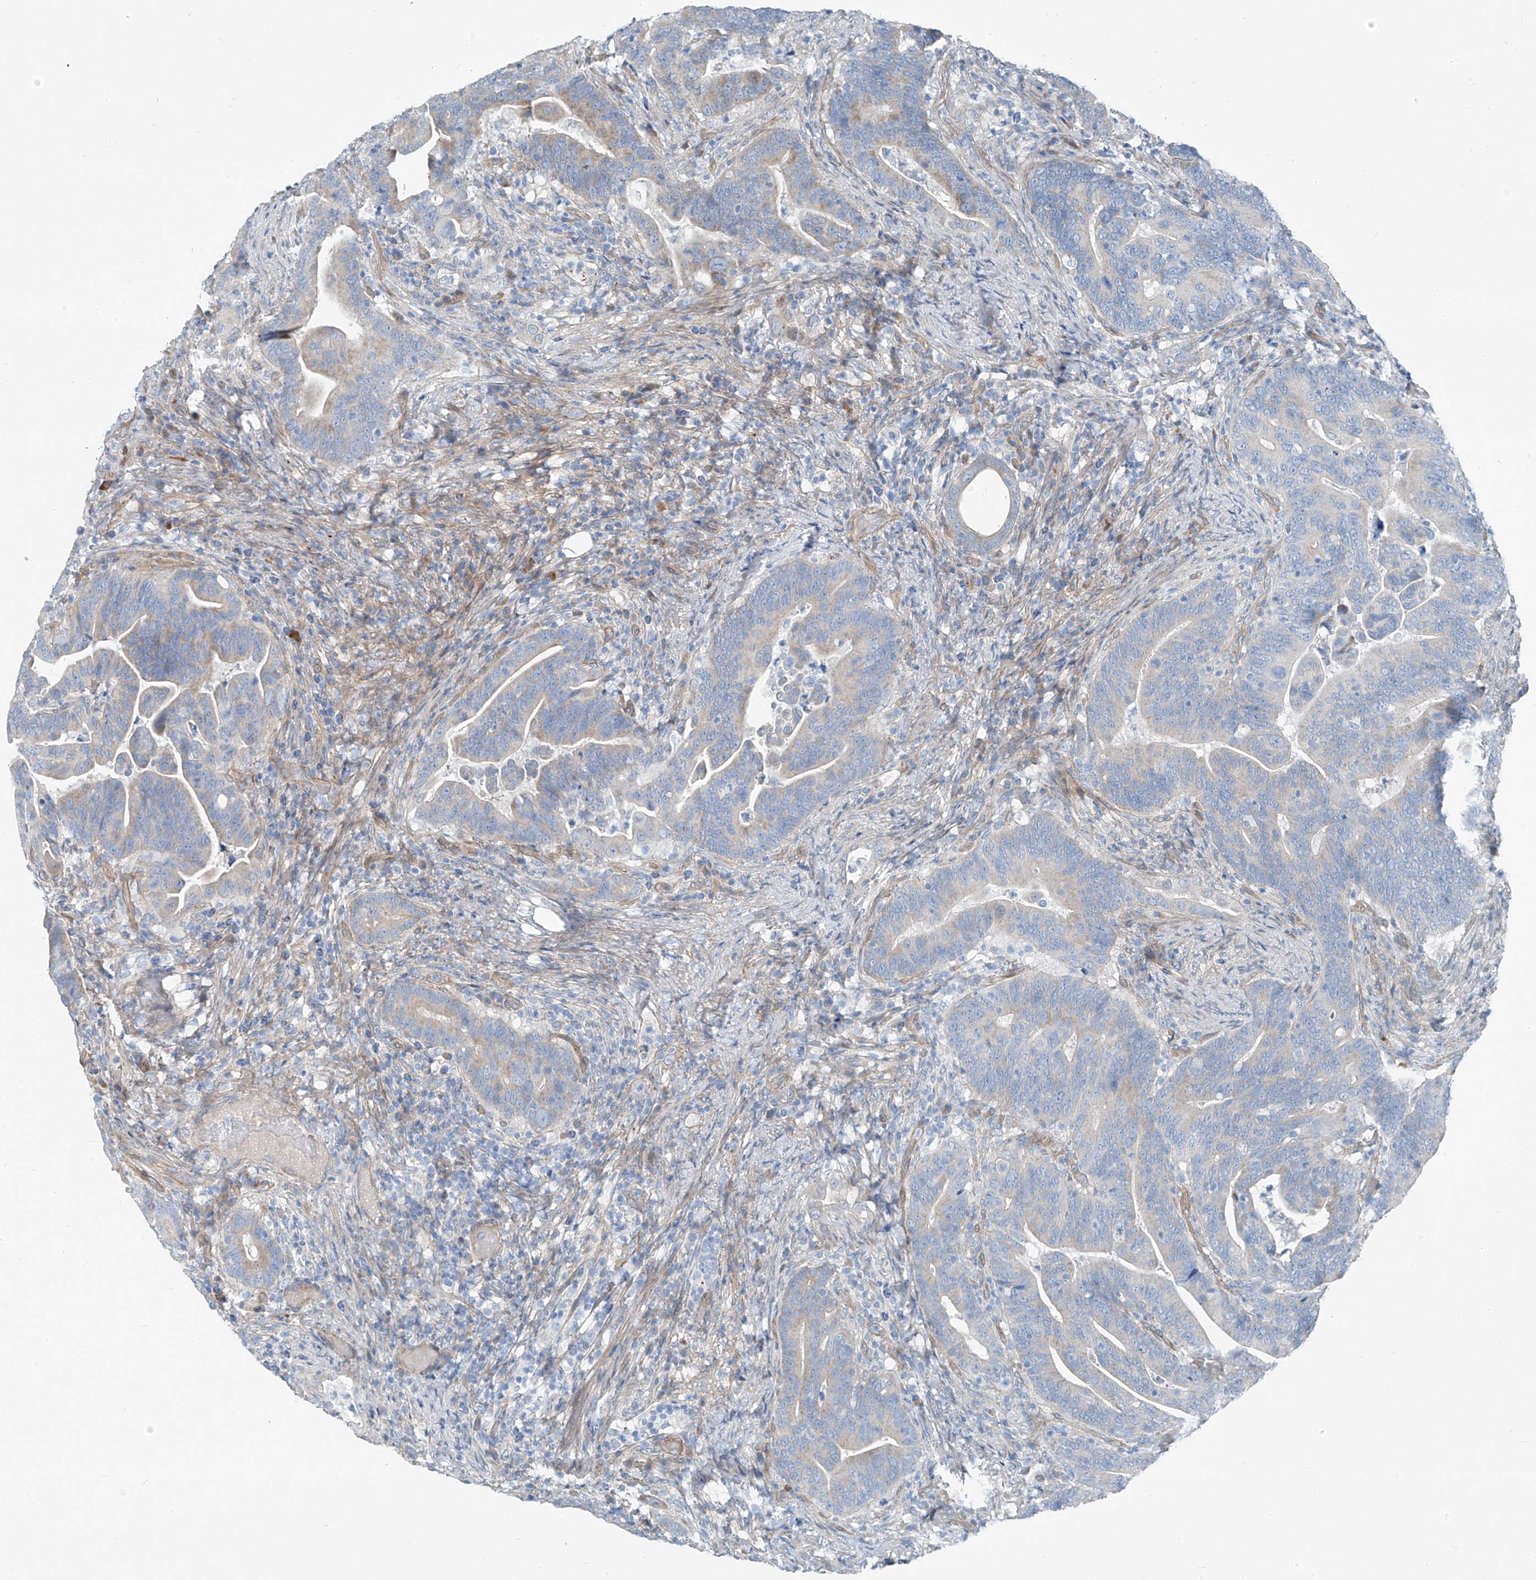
{"staining": {"intensity": "weak", "quantity": "<25%", "location": "cytoplasmic/membranous"}, "tissue": "colorectal cancer", "cell_type": "Tumor cells", "image_type": "cancer", "snomed": [{"axis": "morphology", "description": "Adenocarcinoma, NOS"}, {"axis": "topography", "description": "Colon"}], "caption": "The micrograph reveals no staining of tumor cells in colorectal cancer (adenocarcinoma).", "gene": "TNS2", "patient": {"sex": "female", "age": 66}}